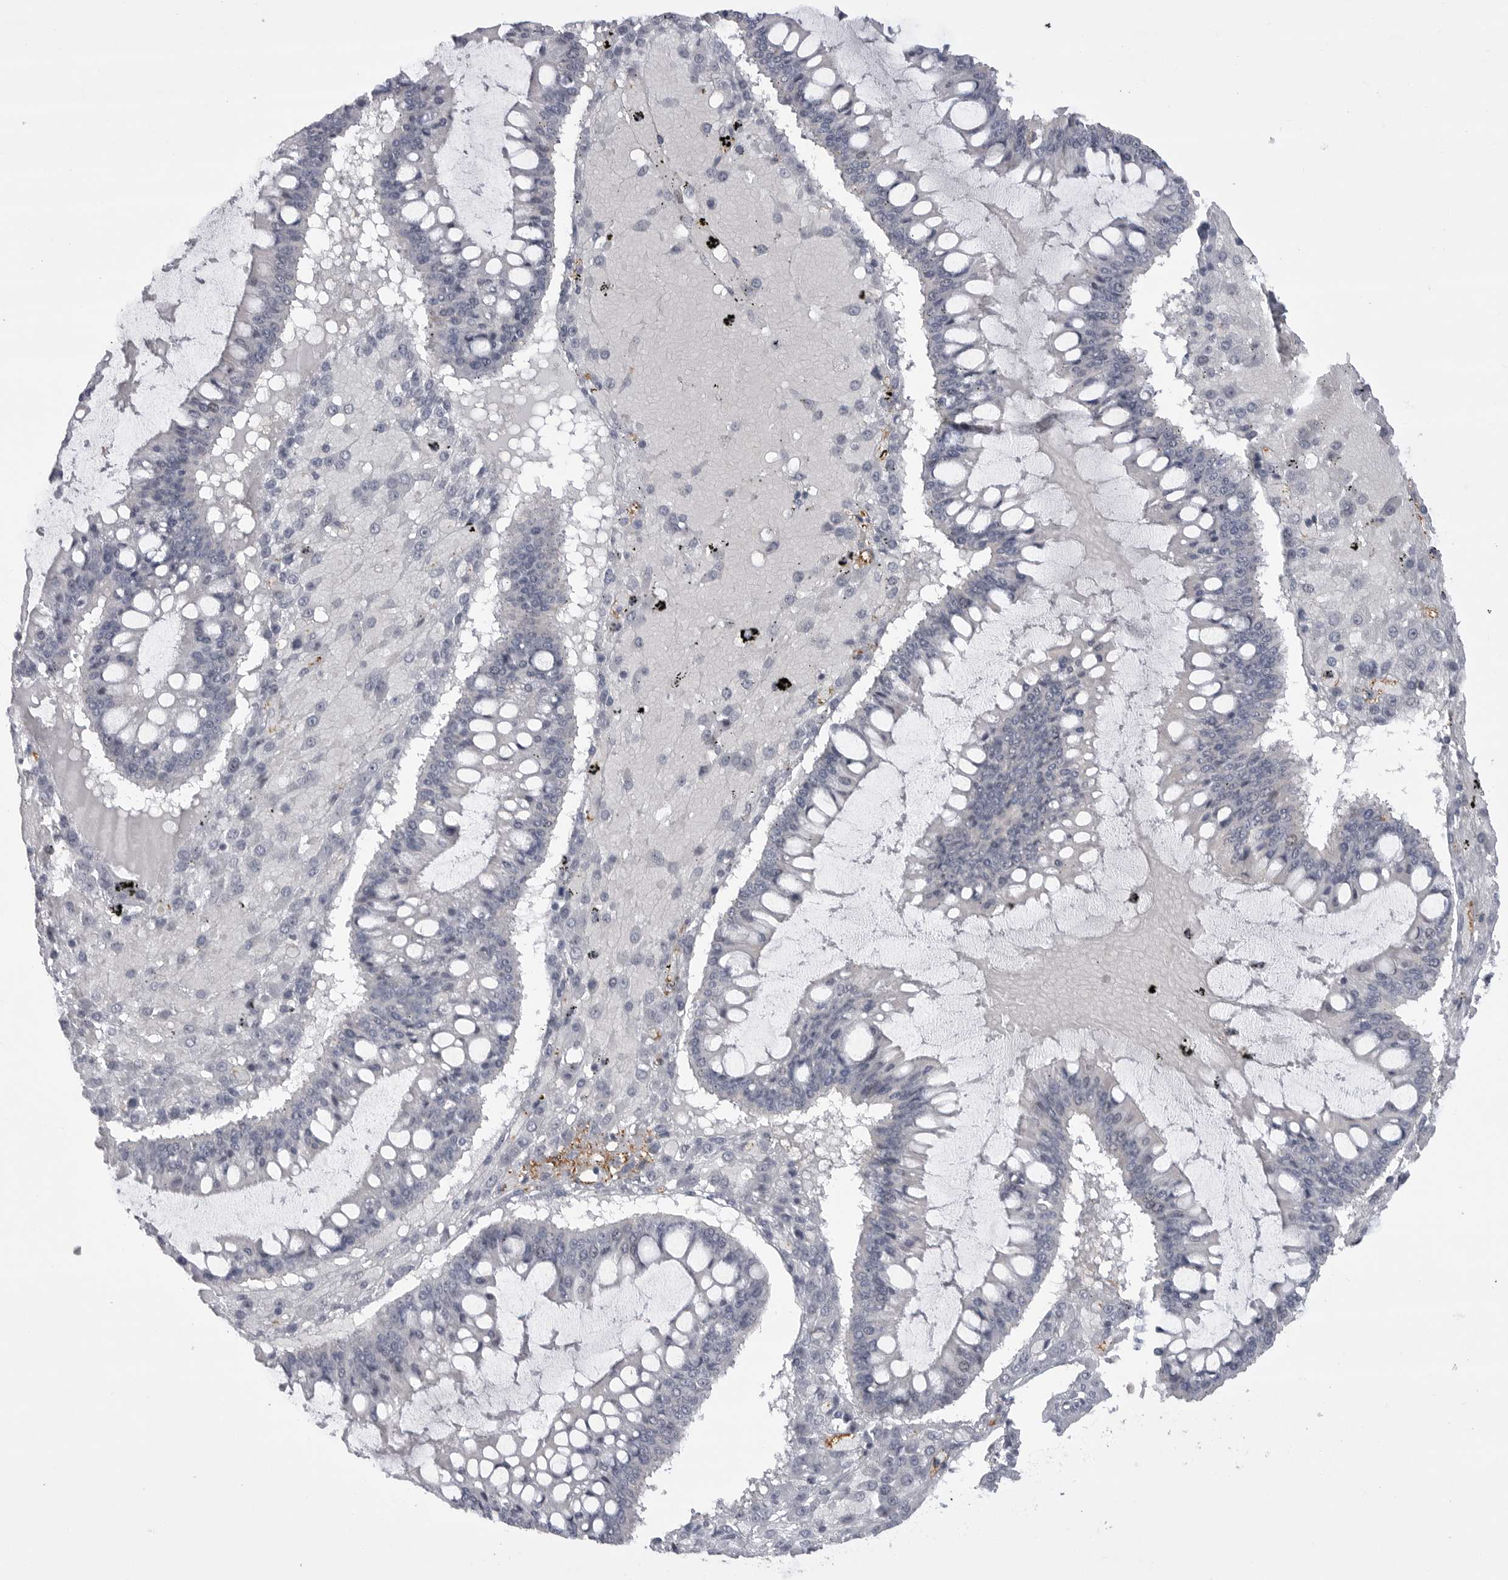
{"staining": {"intensity": "negative", "quantity": "none", "location": "none"}, "tissue": "ovarian cancer", "cell_type": "Tumor cells", "image_type": "cancer", "snomed": [{"axis": "morphology", "description": "Cystadenocarcinoma, mucinous, NOS"}, {"axis": "topography", "description": "Ovary"}], "caption": "An immunohistochemistry (IHC) photomicrograph of ovarian cancer (mucinous cystadenocarcinoma) is shown. There is no staining in tumor cells of ovarian cancer (mucinous cystadenocarcinoma).", "gene": "FBXO43", "patient": {"sex": "female", "age": 73}}